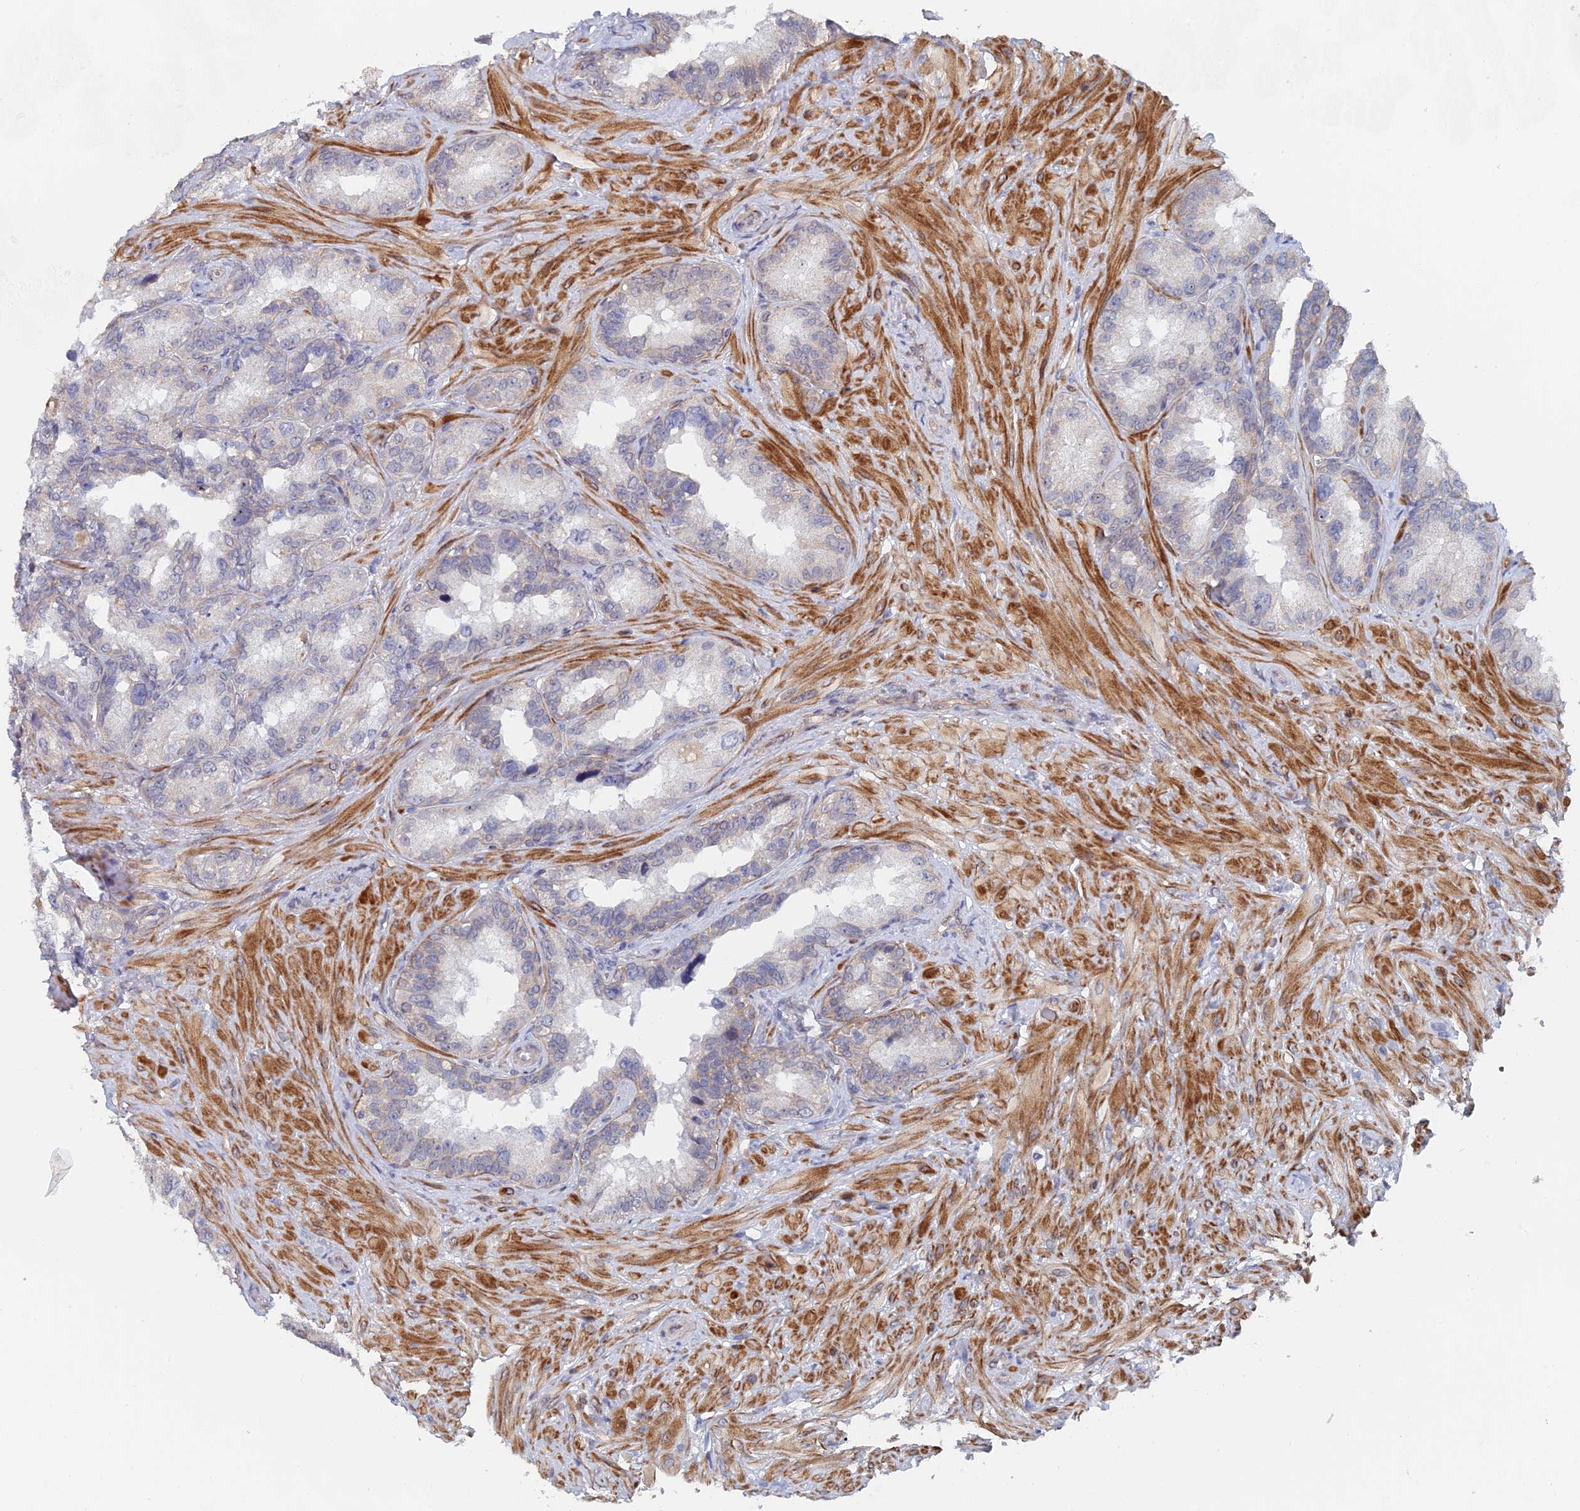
{"staining": {"intensity": "negative", "quantity": "none", "location": "none"}, "tissue": "seminal vesicle", "cell_type": "Glandular cells", "image_type": "normal", "snomed": [{"axis": "morphology", "description": "Normal tissue, NOS"}, {"axis": "topography", "description": "Seminal veicle"}, {"axis": "topography", "description": "Peripheral nerve tissue"}], "caption": "The photomicrograph demonstrates no significant staining in glandular cells of seminal vesicle. (Immunohistochemistry (ihc), brightfield microscopy, high magnification).", "gene": "GMNC", "patient": {"sex": "male", "age": 67}}